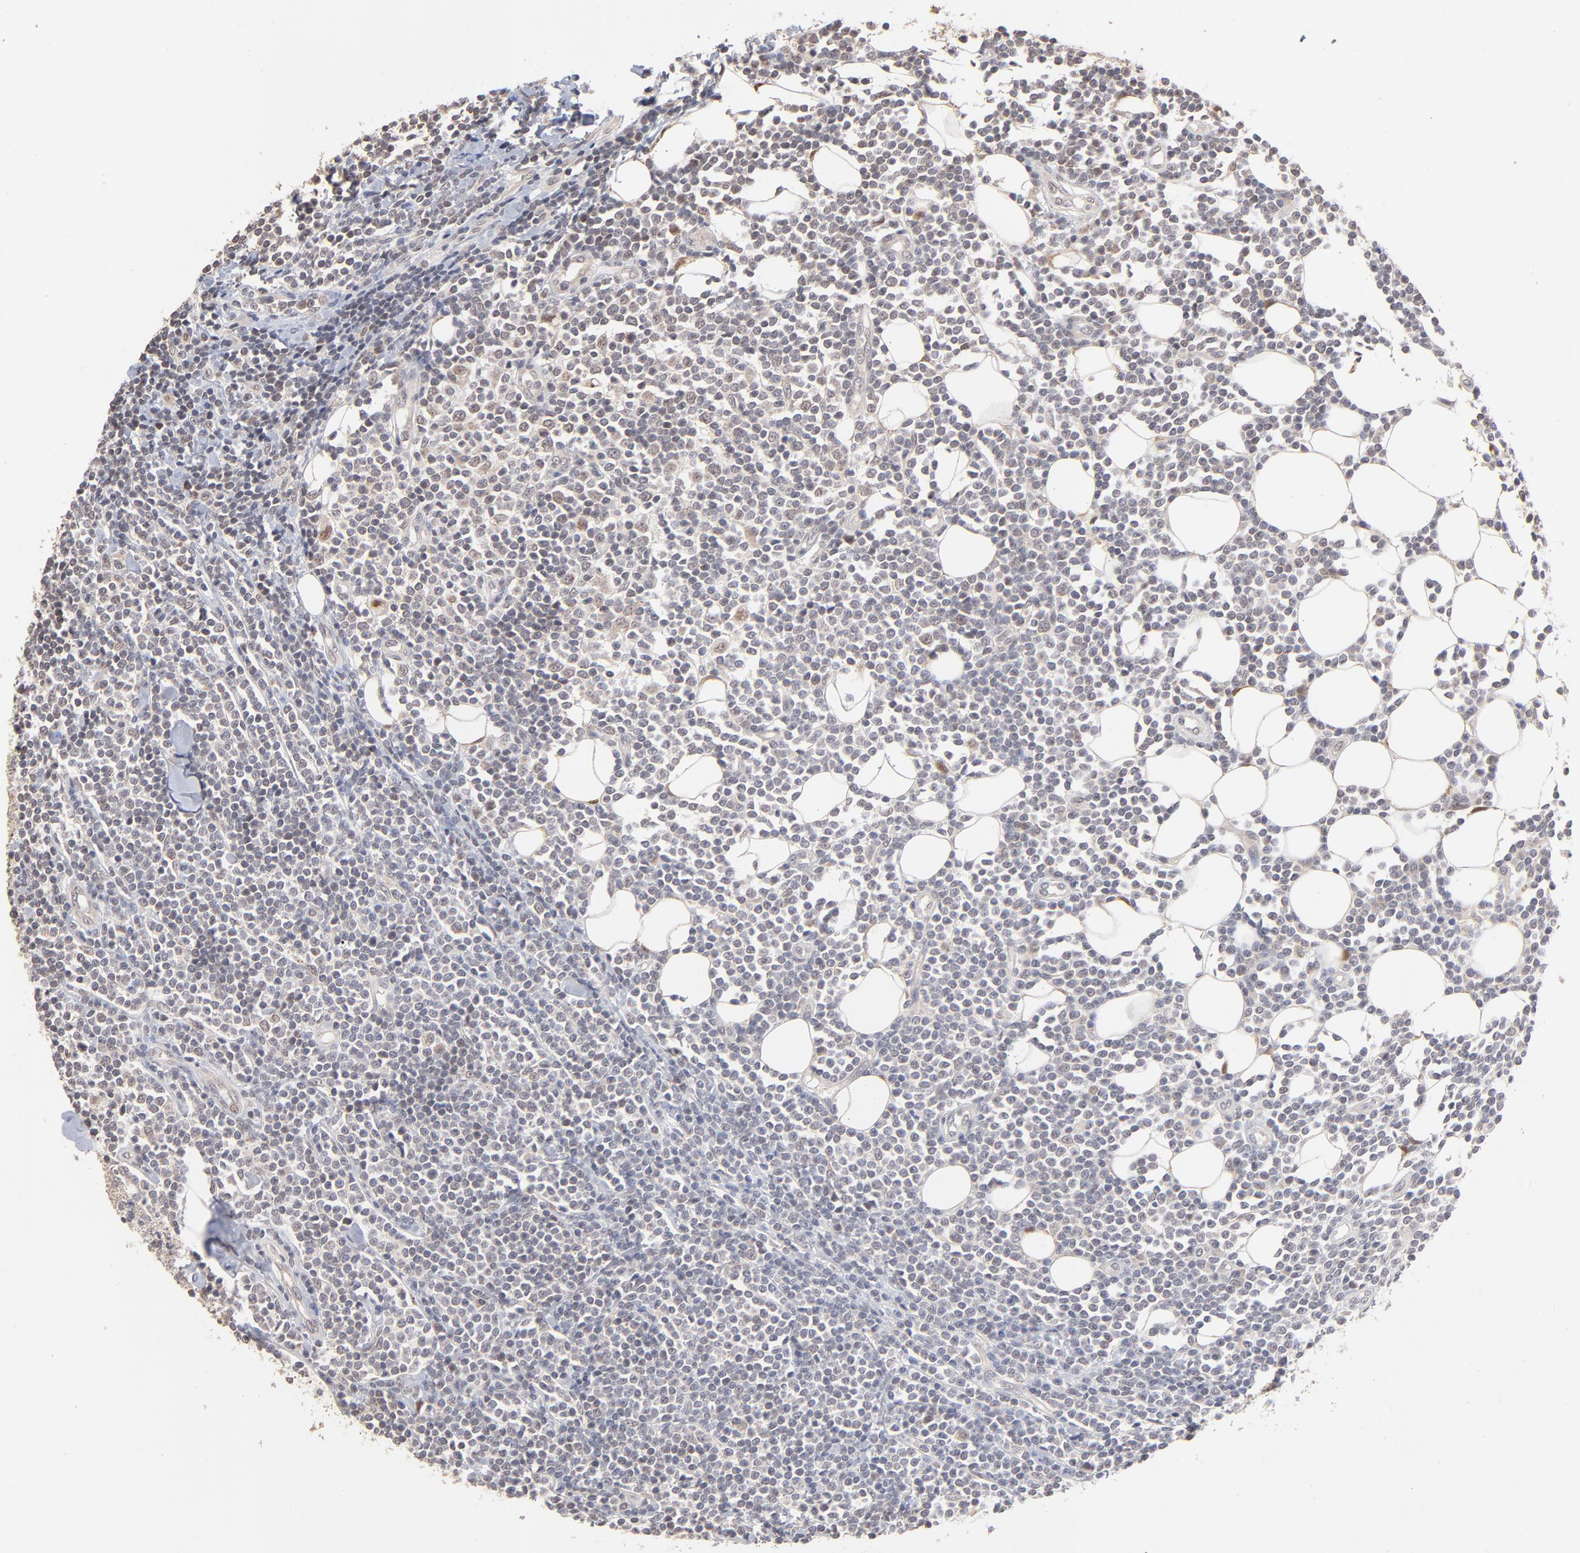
{"staining": {"intensity": "negative", "quantity": "none", "location": "none"}, "tissue": "lymphoma", "cell_type": "Tumor cells", "image_type": "cancer", "snomed": [{"axis": "morphology", "description": "Malignant lymphoma, non-Hodgkin's type, Low grade"}, {"axis": "topography", "description": "Soft tissue"}], "caption": "Immunohistochemistry micrograph of neoplastic tissue: human low-grade malignant lymphoma, non-Hodgkin's type stained with DAB exhibits no significant protein expression in tumor cells. (Brightfield microscopy of DAB (3,3'-diaminobenzidine) immunohistochemistry at high magnification).", "gene": "MSL2", "patient": {"sex": "male", "age": 92}}